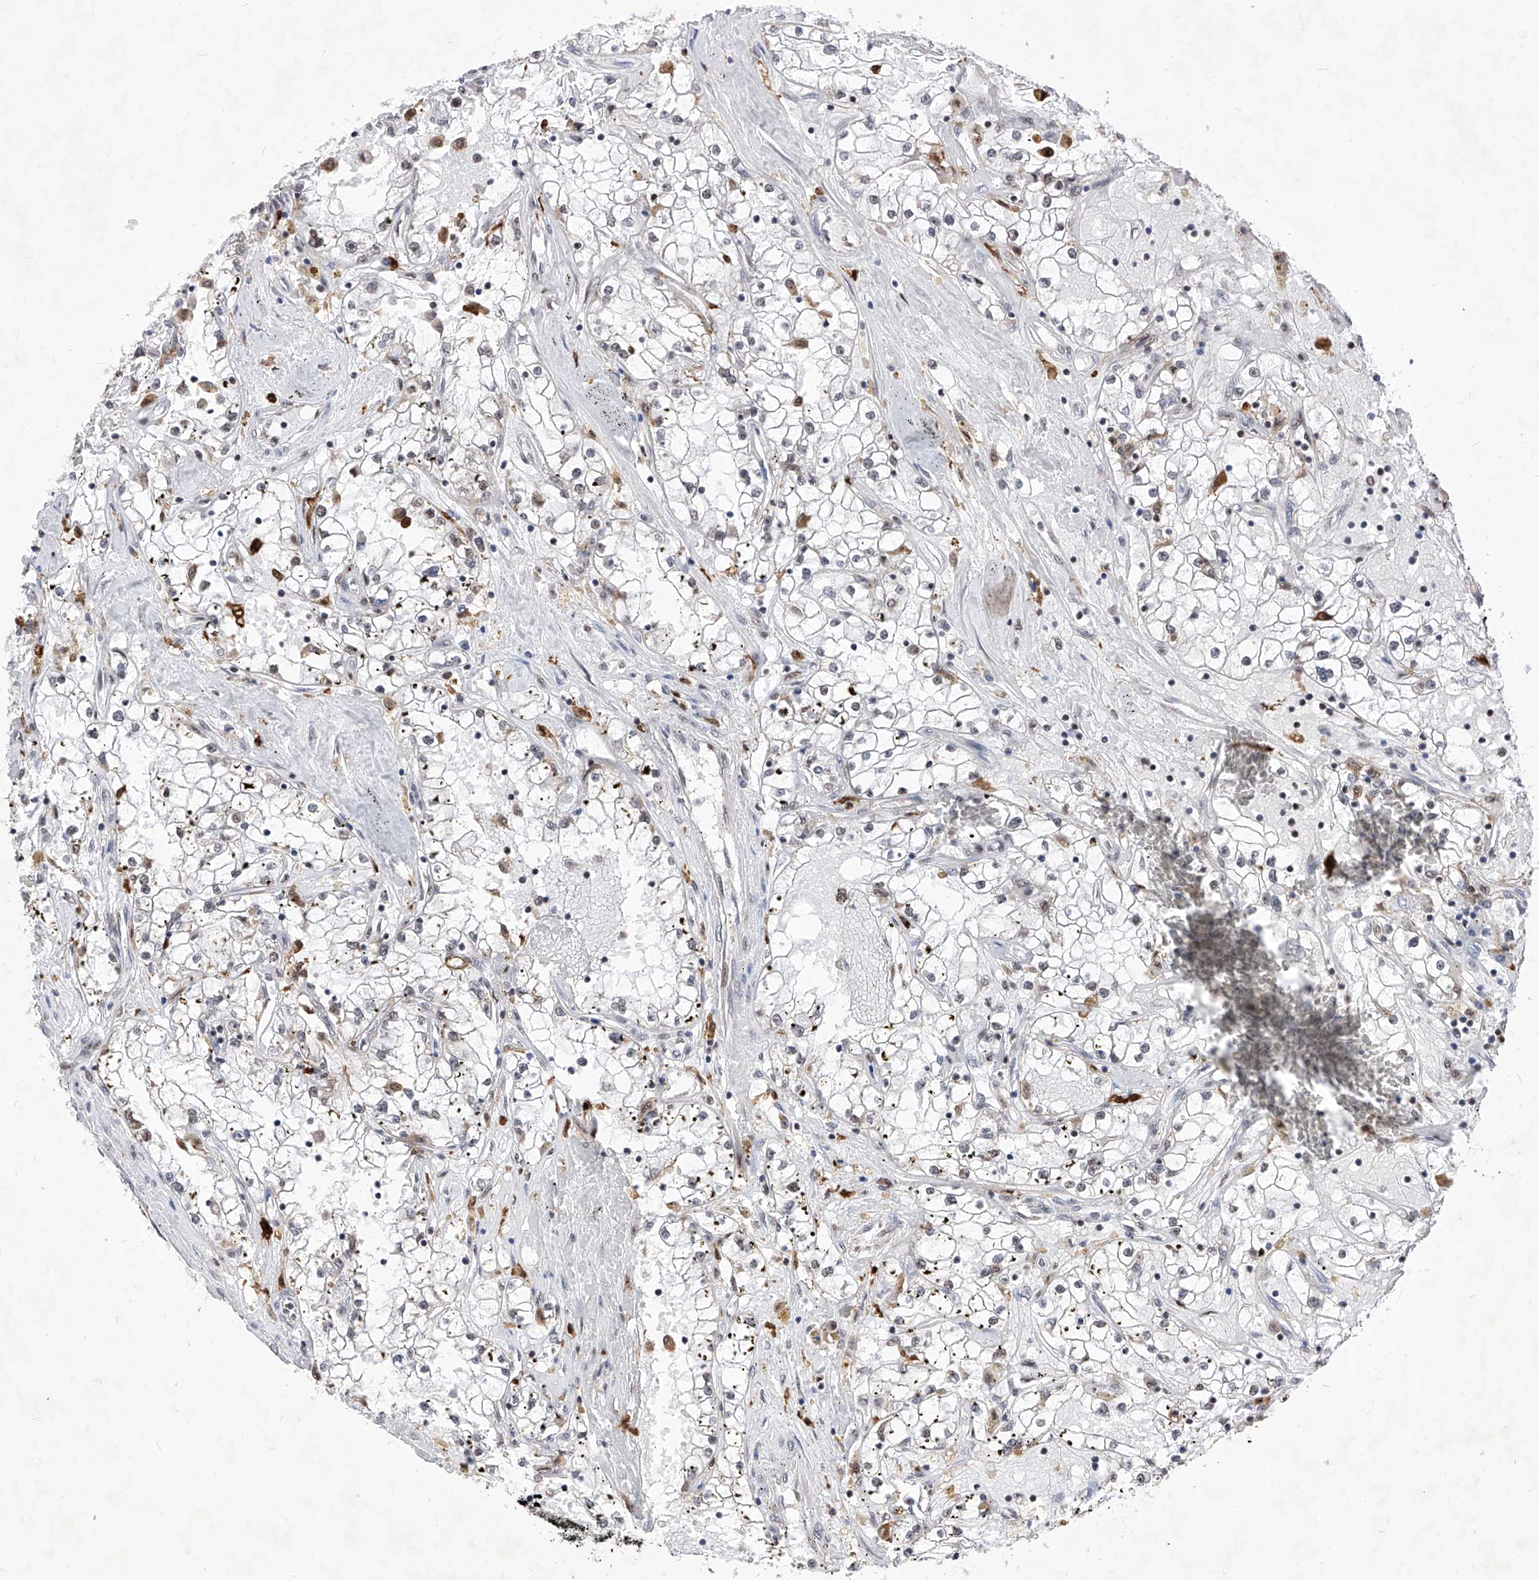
{"staining": {"intensity": "weak", "quantity": "<25%", "location": "nuclear"}, "tissue": "renal cancer", "cell_type": "Tumor cells", "image_type": "cancer", "snomed": [{"axis": "morphology", "description": "Adenocarcinoma, NOS"}, {"axis": "topography", "description": "Kidney"}], "caption": "Tumor cells show no significant protein positivity in renal adenocarcinoma. (DAB IHC with hematoxylin counter stain).", "gene": "PHF5A", "patient": {"sex": "male", "age": 56}}